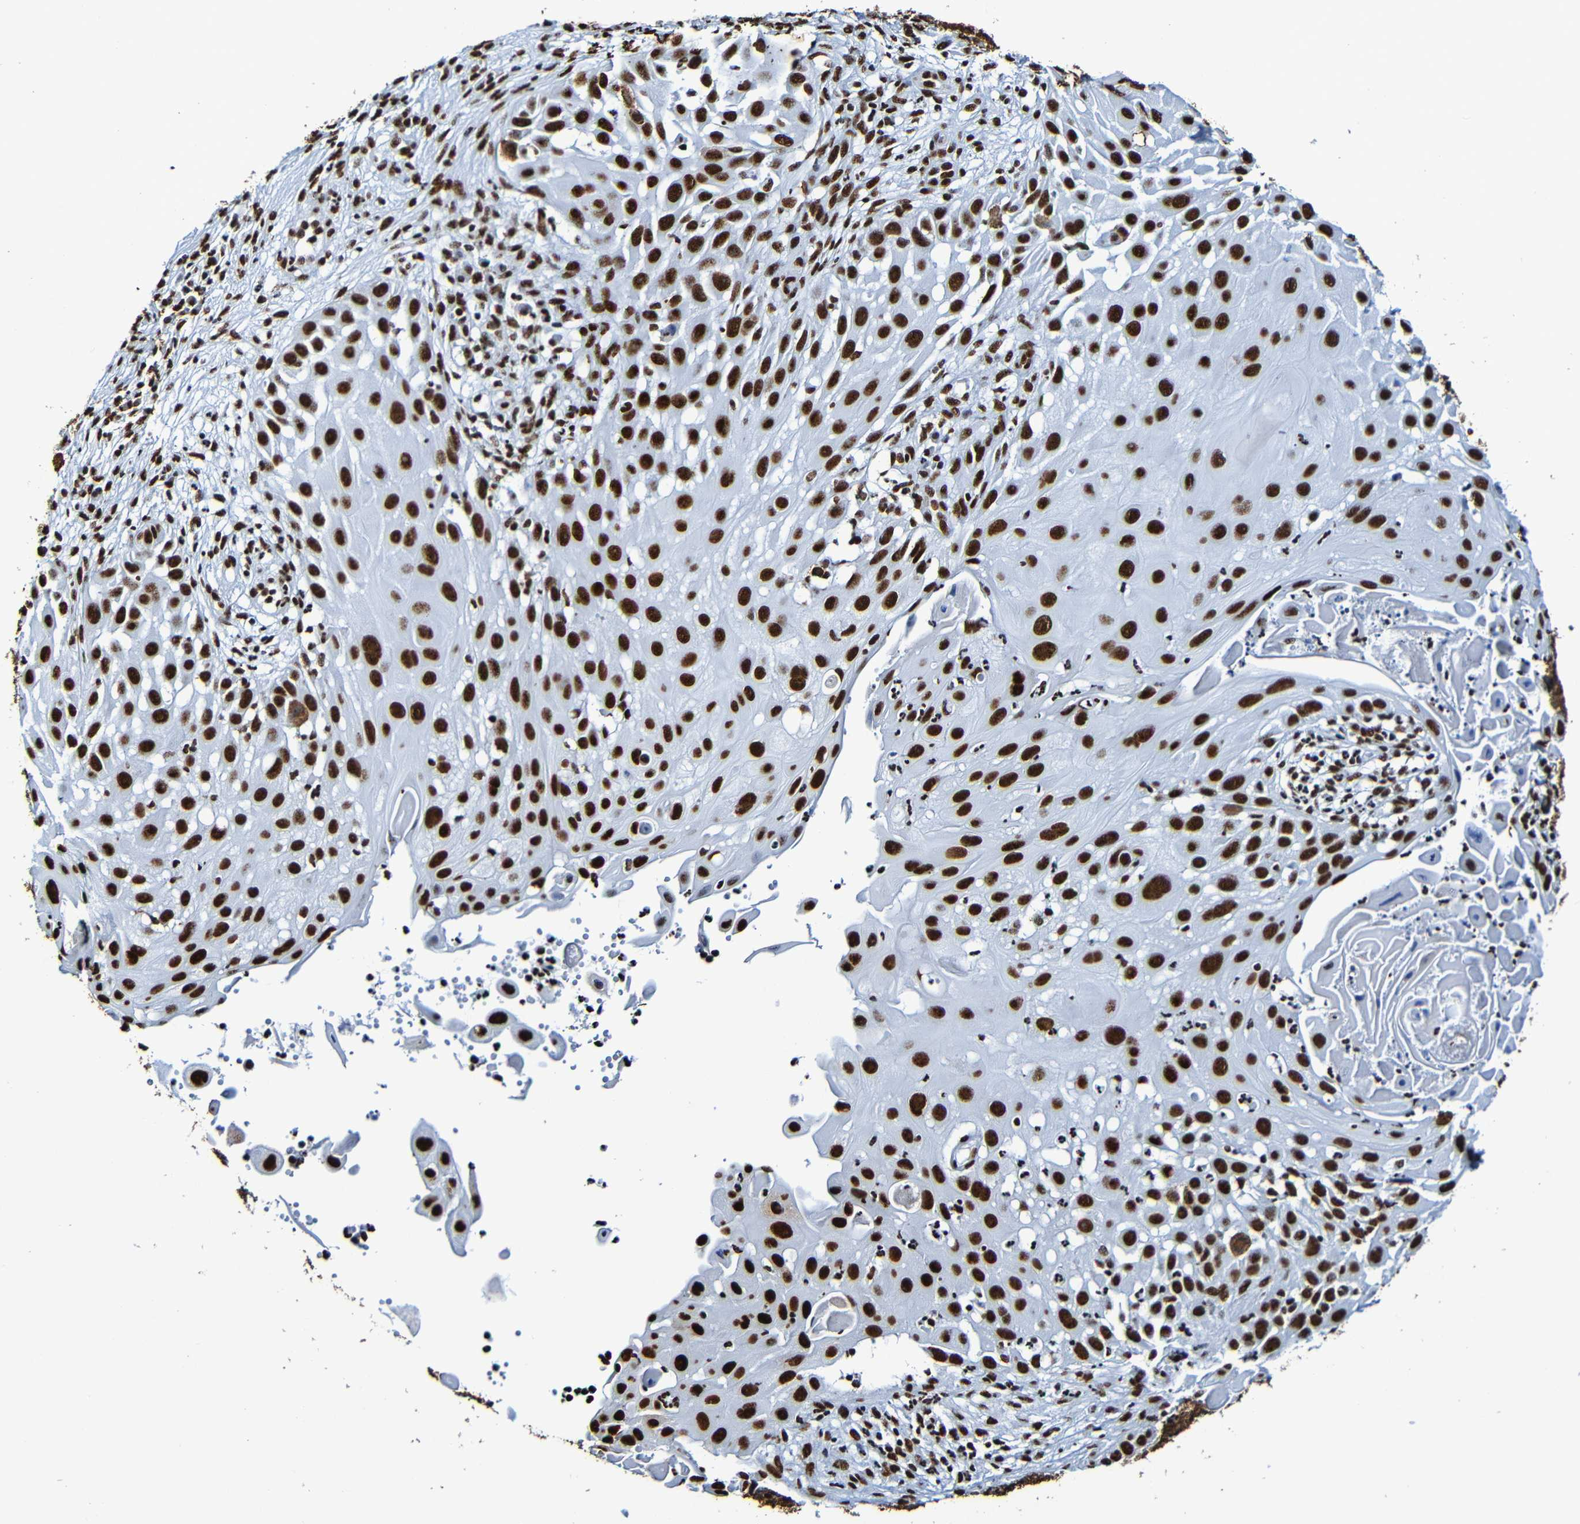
{"staining": {"intensity": "strong", "quantity": ">75%", "location": "nuclear"}, "tissue": "skin cancer", "cell_type": "Tumor cells", "image_type": "cancer", "snomed": [{"axis": "morphology", "description": "Squamous cell carcinoma, NOS"}, {"axis": "topography", "description": "Skin"}], "caption": "Strong nuclear expression for a protein is present in about >75% of tumor cells of squamous cell carcinoma (skin) using immunohistochemistry.", "gene": "SRSF3", "patient": {"sex": "female", "age": 44}}